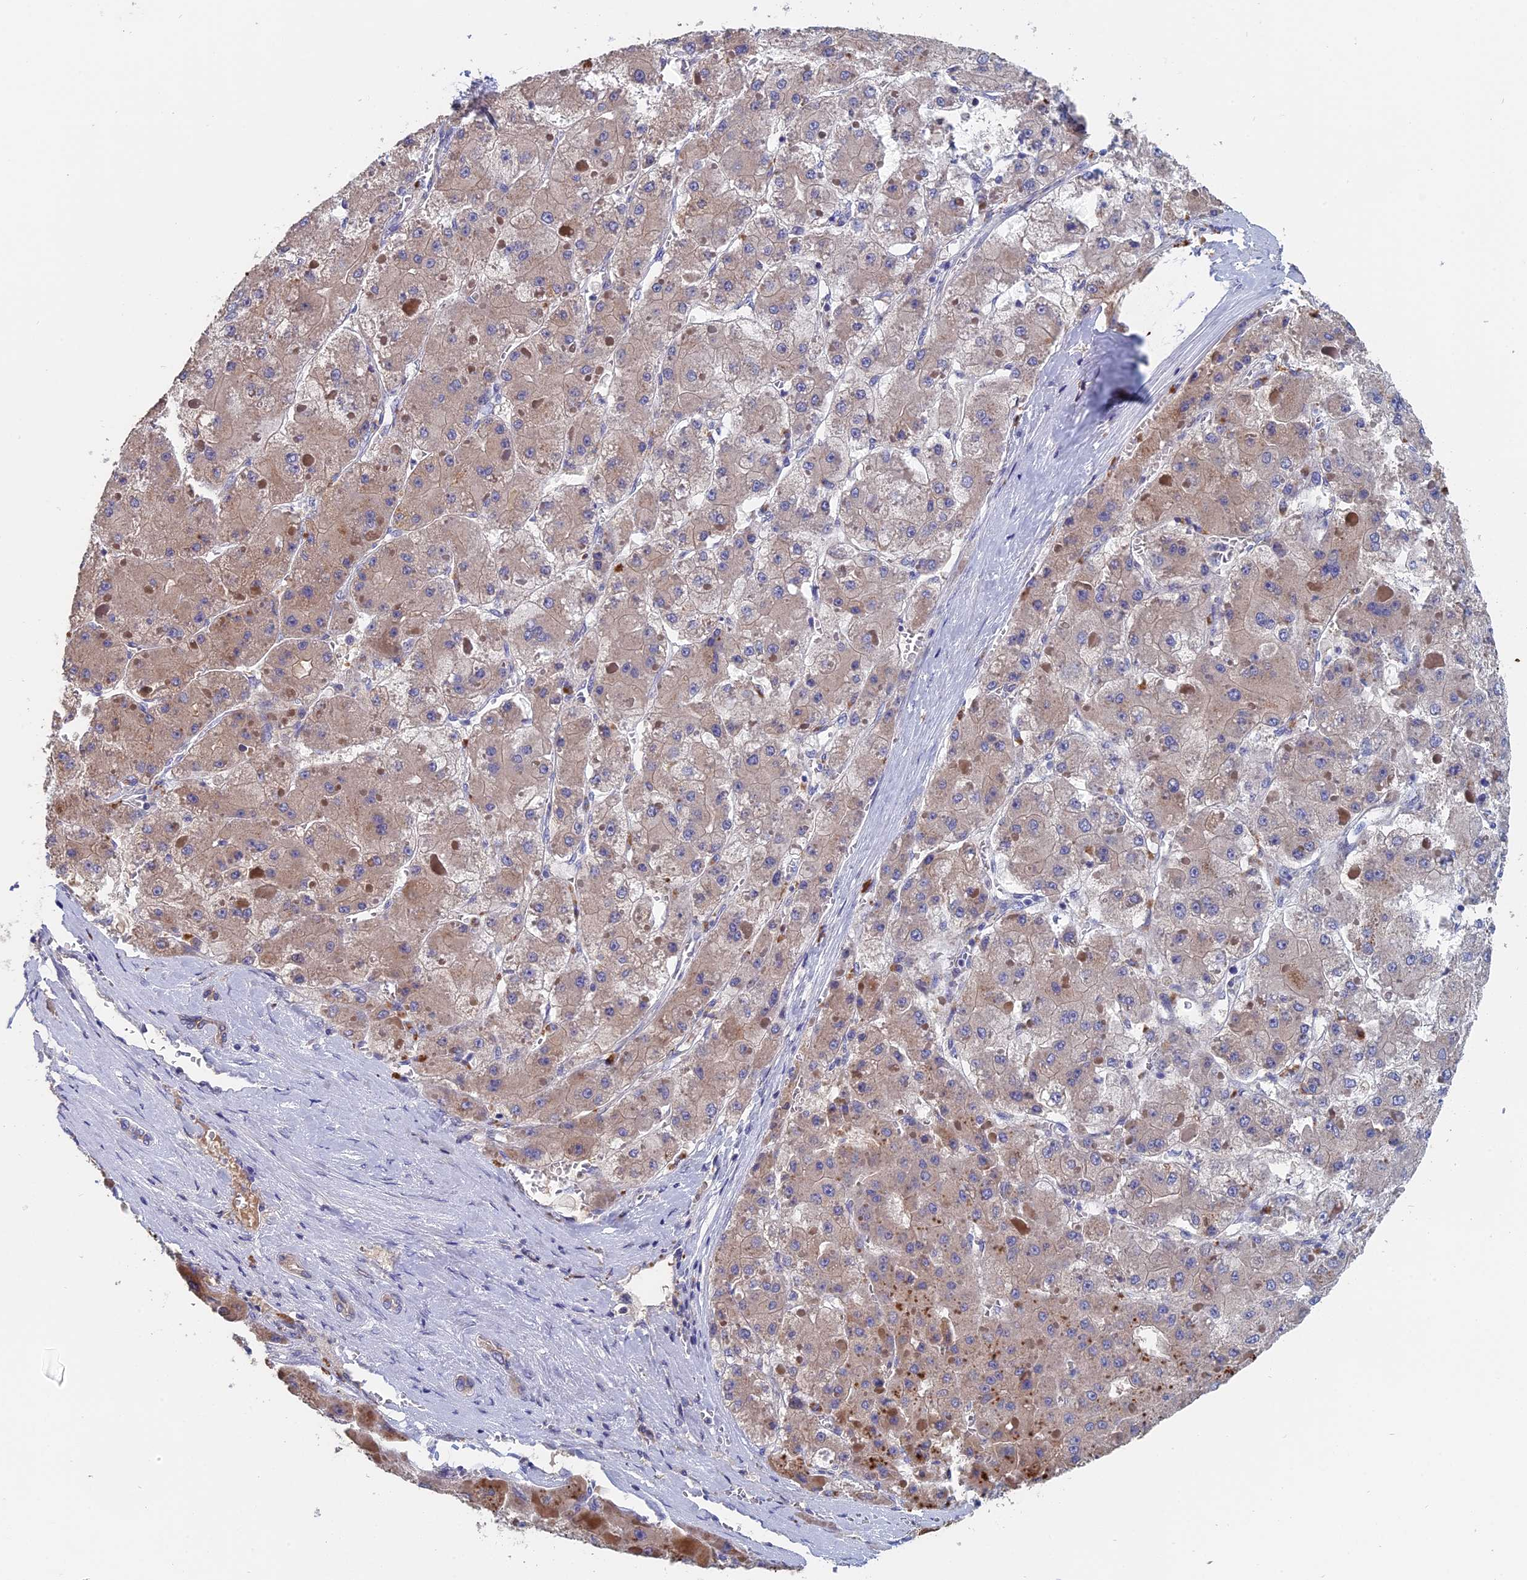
{"staining": {"intensity": "weak", "quantity": "<25%", "location": "cytoplasmic/membranous"}, "tissue": "liver cancer", "cell_type": "Tumor cells", "image_type": "cancer", "snomed": [{"axis": "morphology", "description": "Carcinoma, Hepatocellular, NOS"}, {"axis": "topography", "description": "Liver"}], "caption": "High magnification brightfield microscopy of liver hepatocellular carcinoma stained with DAB (3,3'-diaminobenzidine) (brown) and counterstained with hematoxylin (blue): tumor cells show no significant expression. The staining was performed using DAB to visualize the protein expression in brown, while the nuclei were stained in blue with hematoxylin (Magnification: 20x).", "gene": "SLC33A1", "patient": {"sex": "female", "age": 73}}